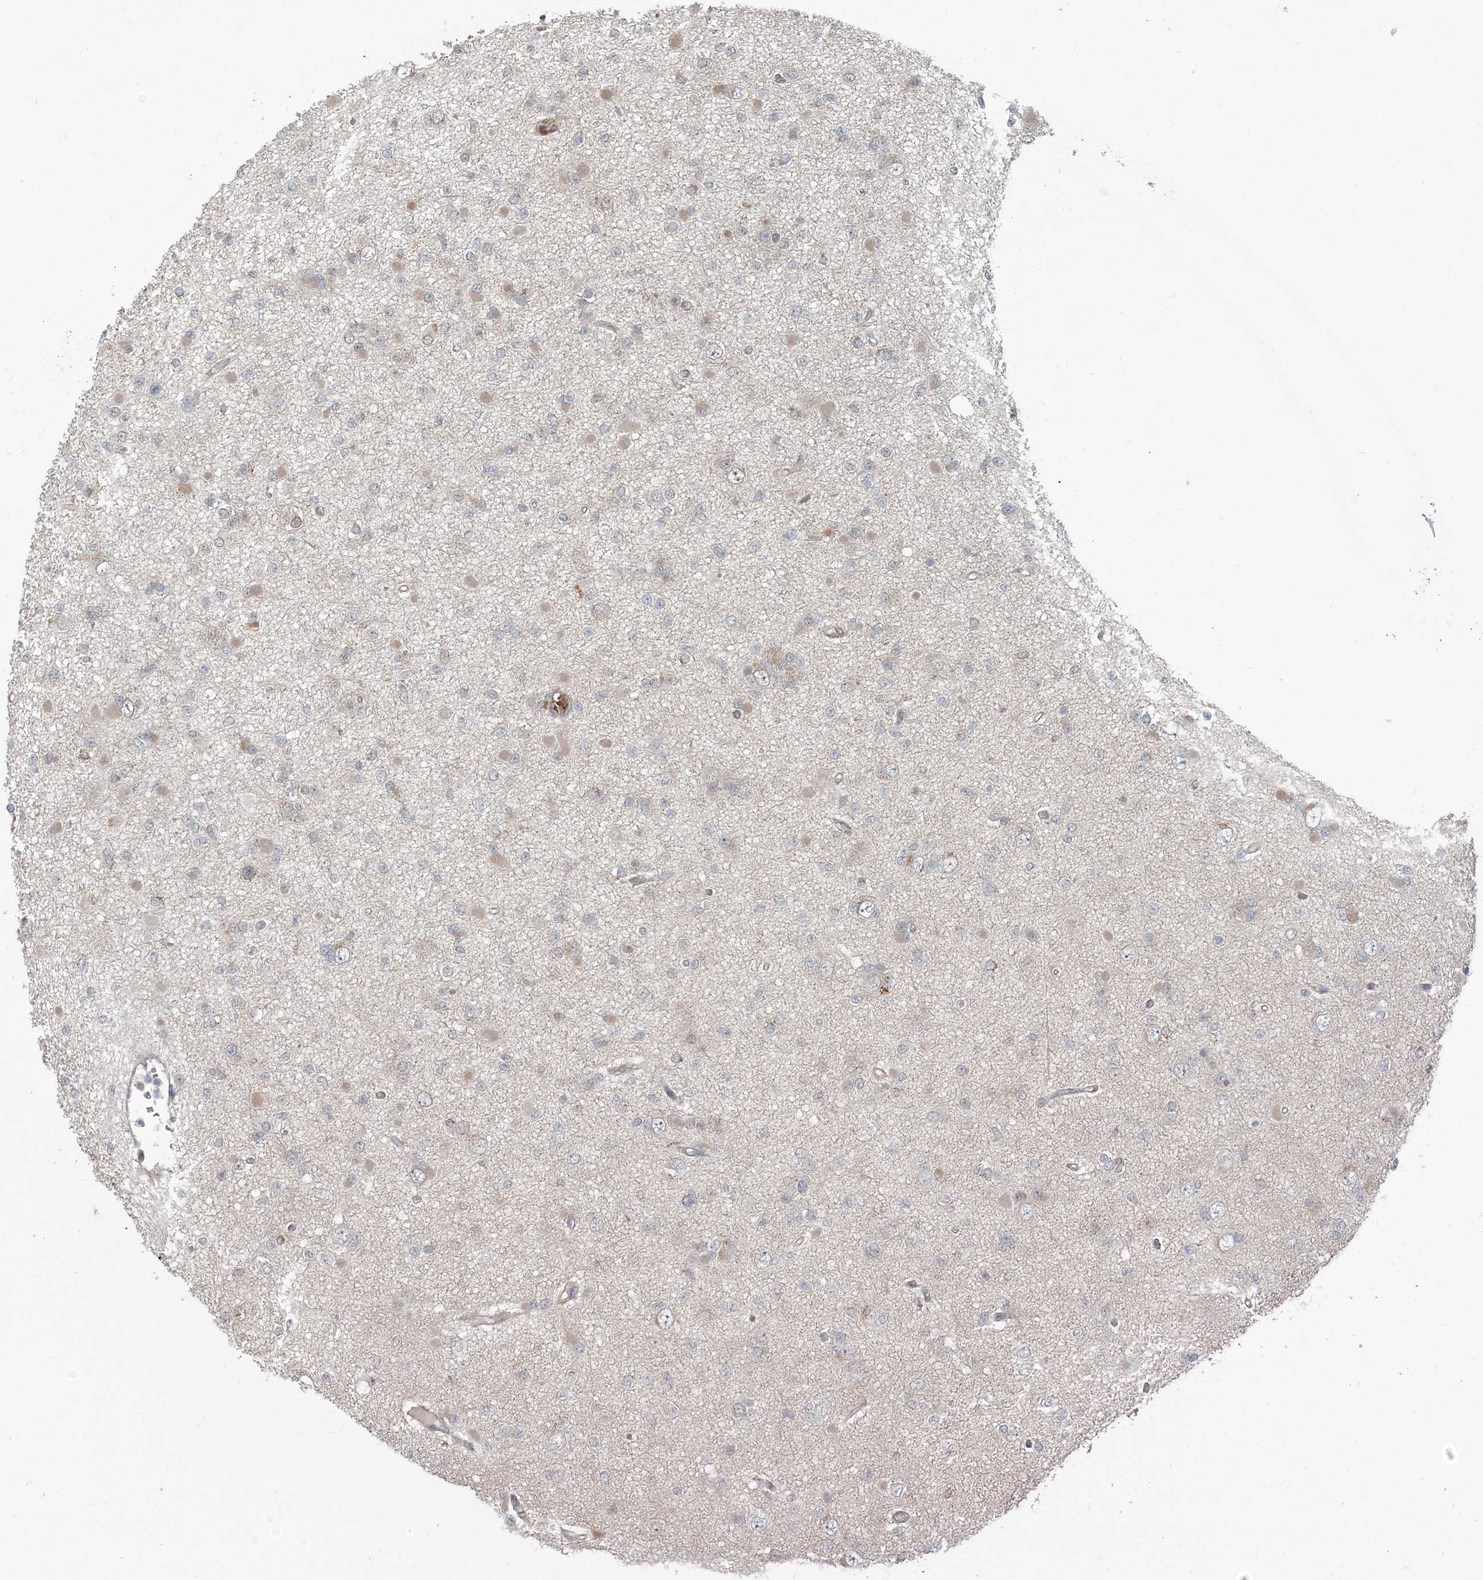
{"staining": {"intensity": "weak", "quantity": "<25%", "location": "cytoplasmic/membranous"}, "tissue": "glioma", "cell_type": "Tumor cells", "image_type": "cancer", "snomed": [{"axis": "morphology", "description": "Glioma, malignant, Low grade"}, {"axis": "topography", "description": "Brain"}], "caption": "Malignant glioma (low-grade) was stained to show a protein in brown. There is no significant staining in tumor cells. (Immunohistochemistry, brightfield microscopy, high magnification).", "gene": "ERI2", "patient": {"sex": "female", "age": 22}}